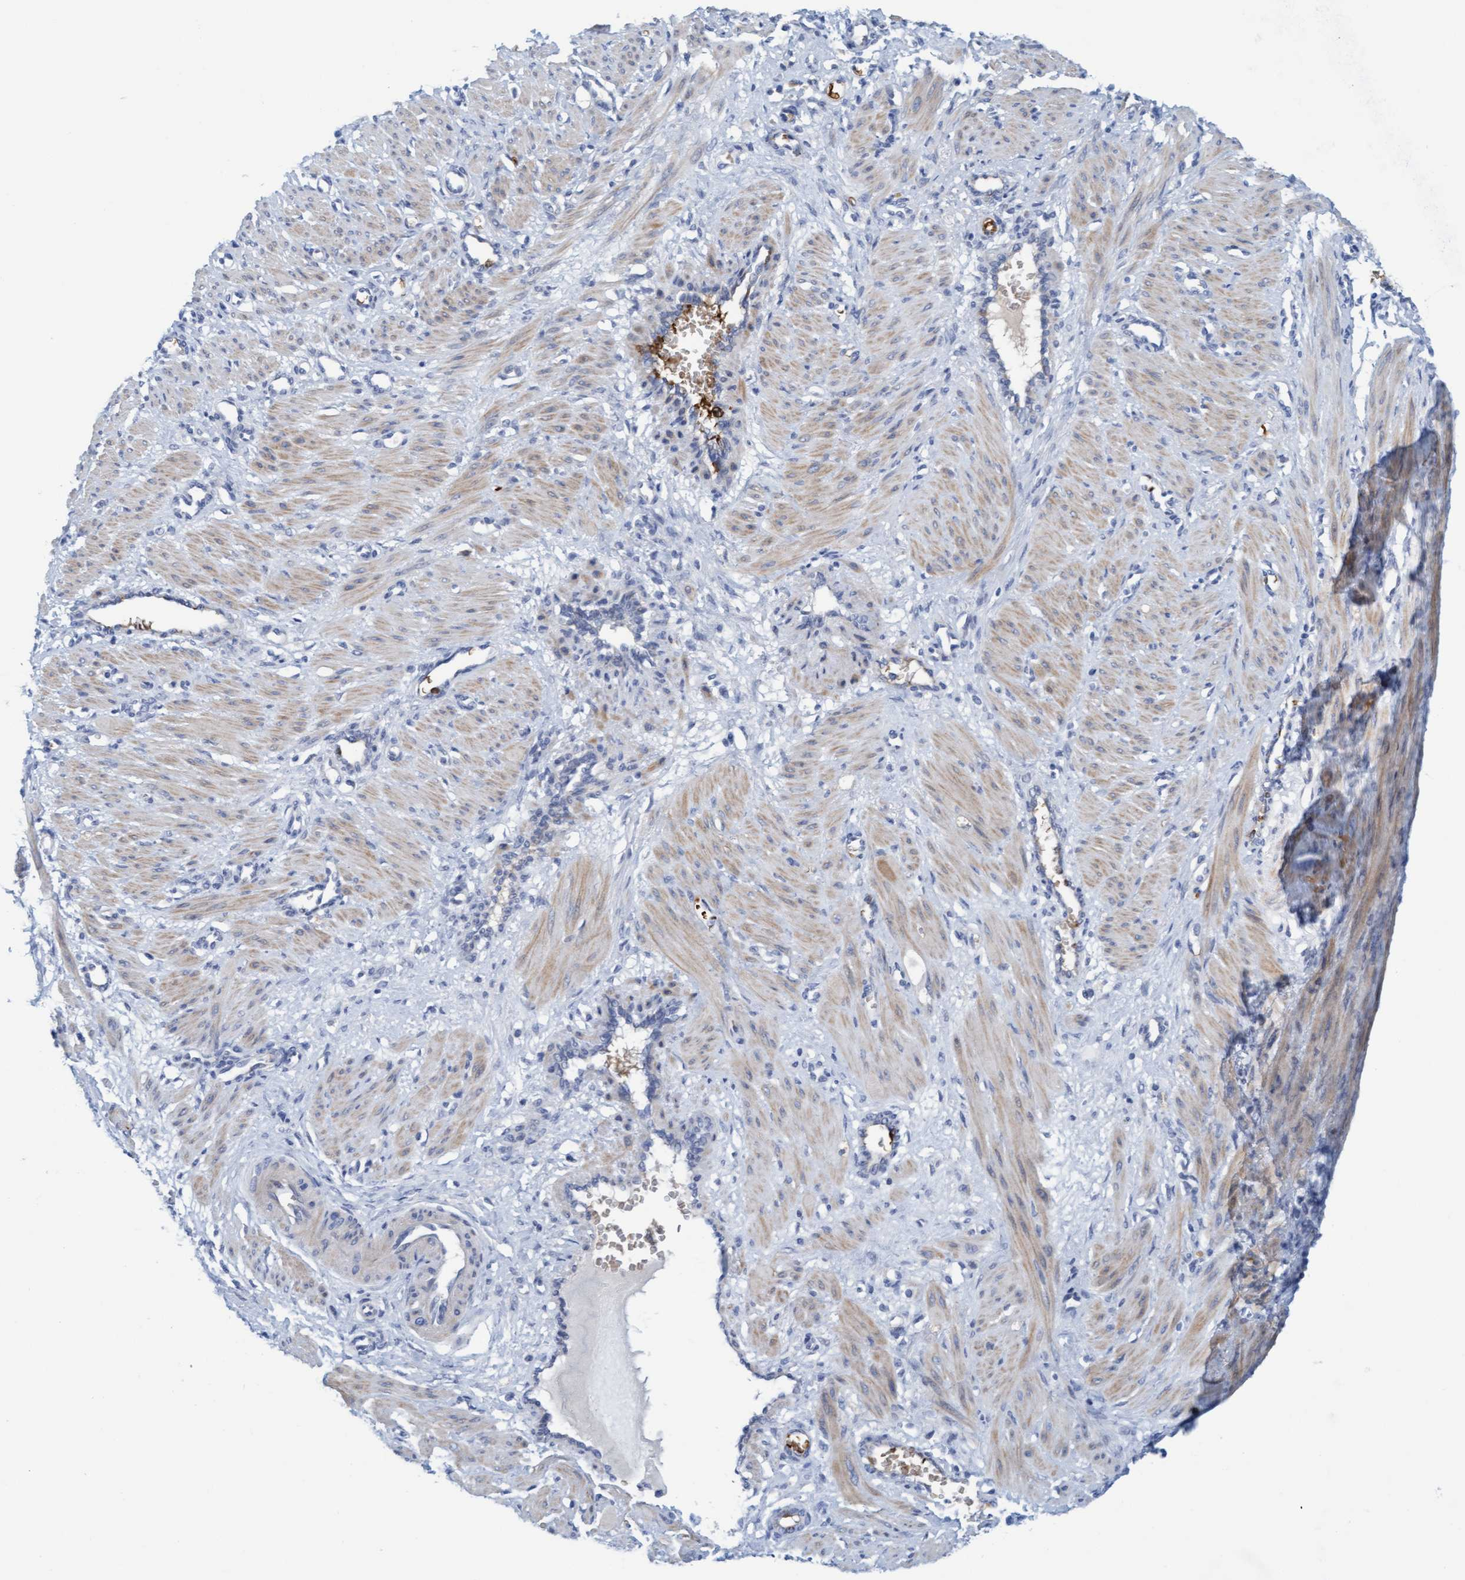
{"staining": {"intensity": "weak", "quantity": "25%-75%", "location": "cytoplasmic/membranous"}, "tissue": "smooth muscle", "cell_type": "Smooth muscle cells", "image_type": "normal", "snomed": [{"axis": "morphology", "description": "Normal tissue, NOS"}, {"axis": "topography", "description": "Endometrium"}], "caption": "An immunohistochemistry photomicrograph of unremarkable tissue is shown. Protein staining in brown shows weak cytoplasmic/membranous positivity in smooth muscle within smooth muscle cells.", "gene": "P2RX5", "patient": {"sex": "female", "age": 33}}